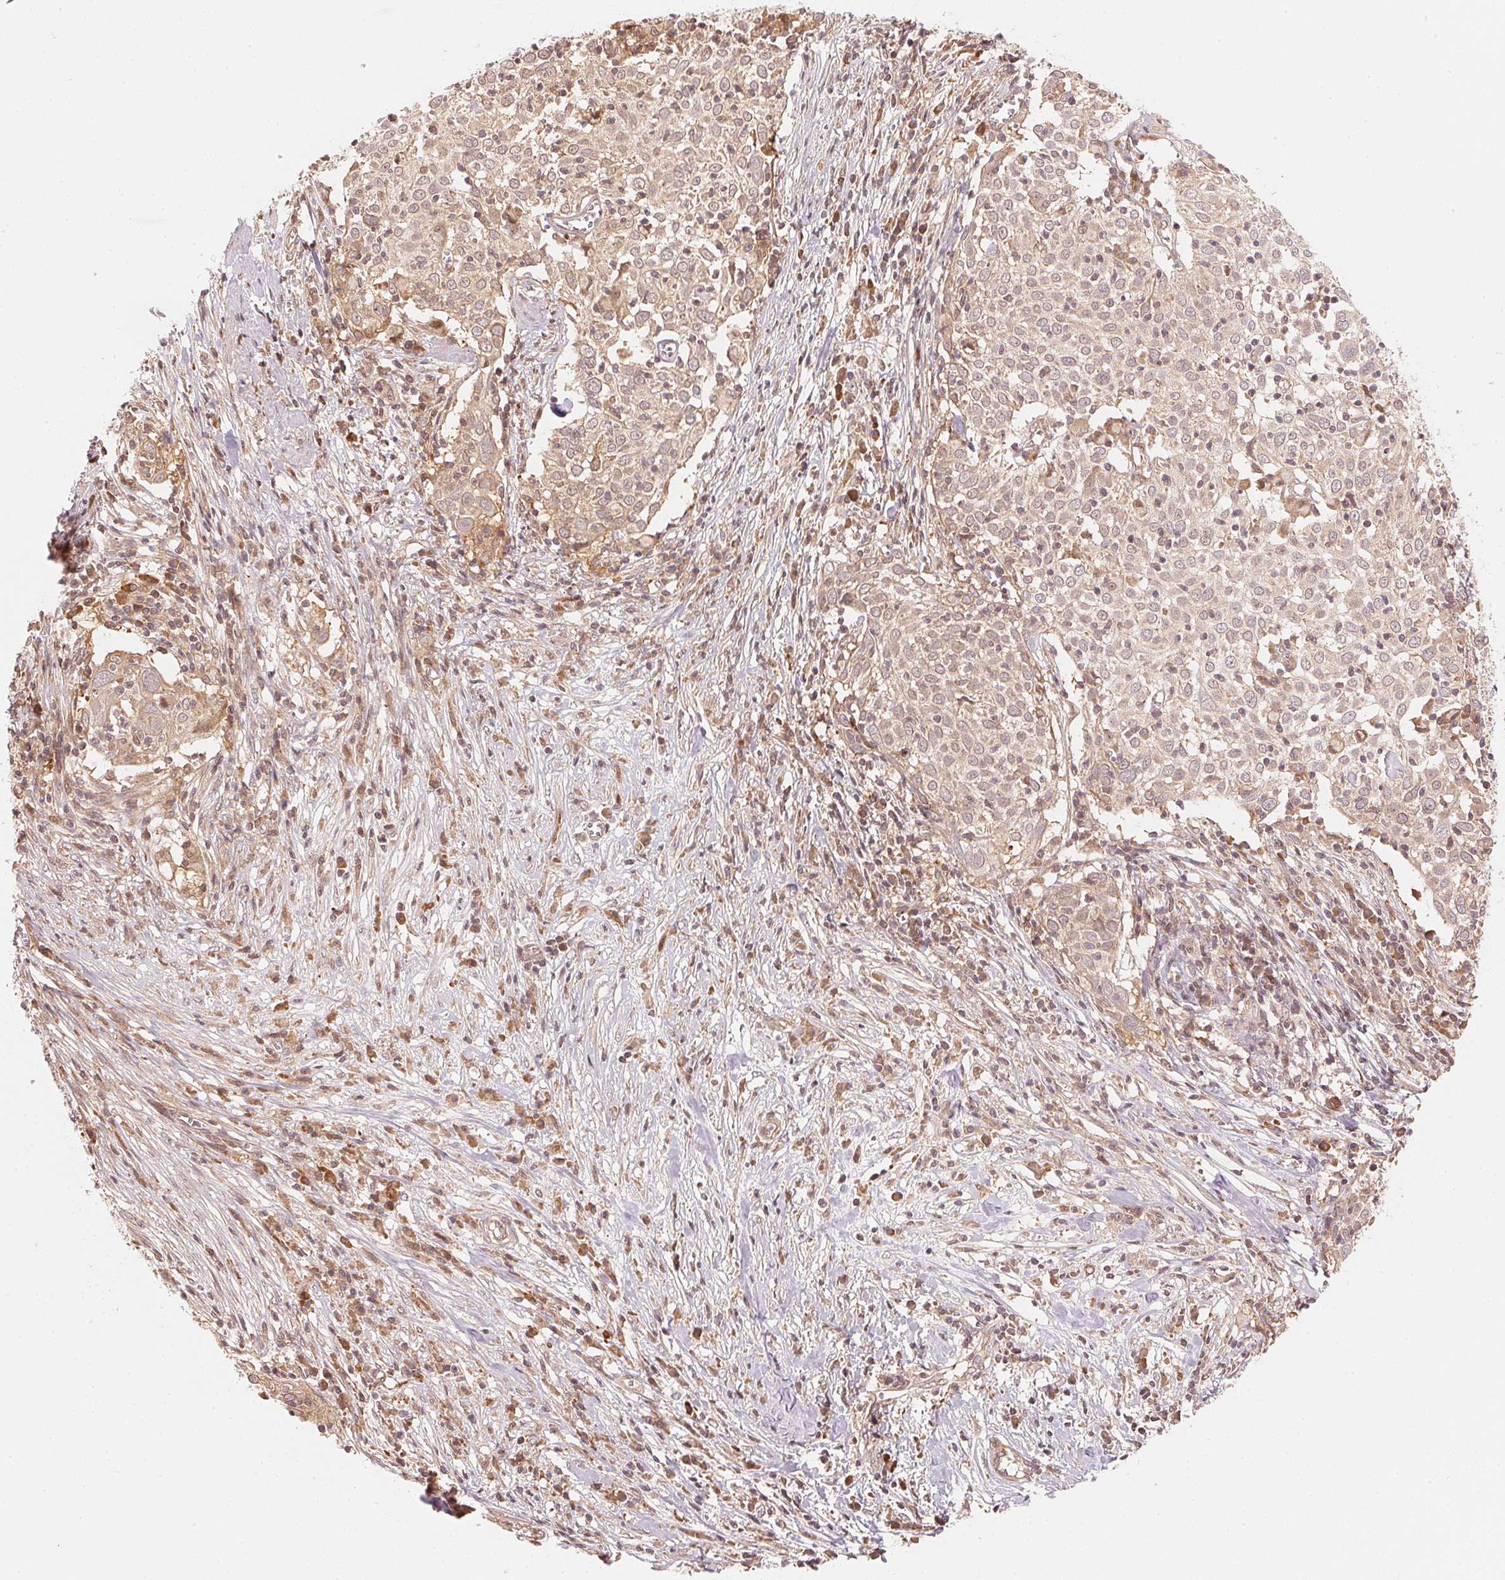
{"staining": {"intensity": "weak", "quantity": "25%-75%", "location": "cytoplasmic/membranous"}, "tissue": "cervical cancer", "cell_type": "Tumor cells", "image_type": "cancer", "snomed": [{"axis": "morphology", "description": "Squamous cell carcinoma, NOS"}, {"axis": "topography", "description": "Cervix"}], "caption": "This is an image of immunohistochemistry (IHC) staining of cervical cancer, which shows weak expression in the cytoplasmic/membranous of tumor cells.", "gene": "PRKN", "patient": {"sex": "female", "age": 39}}